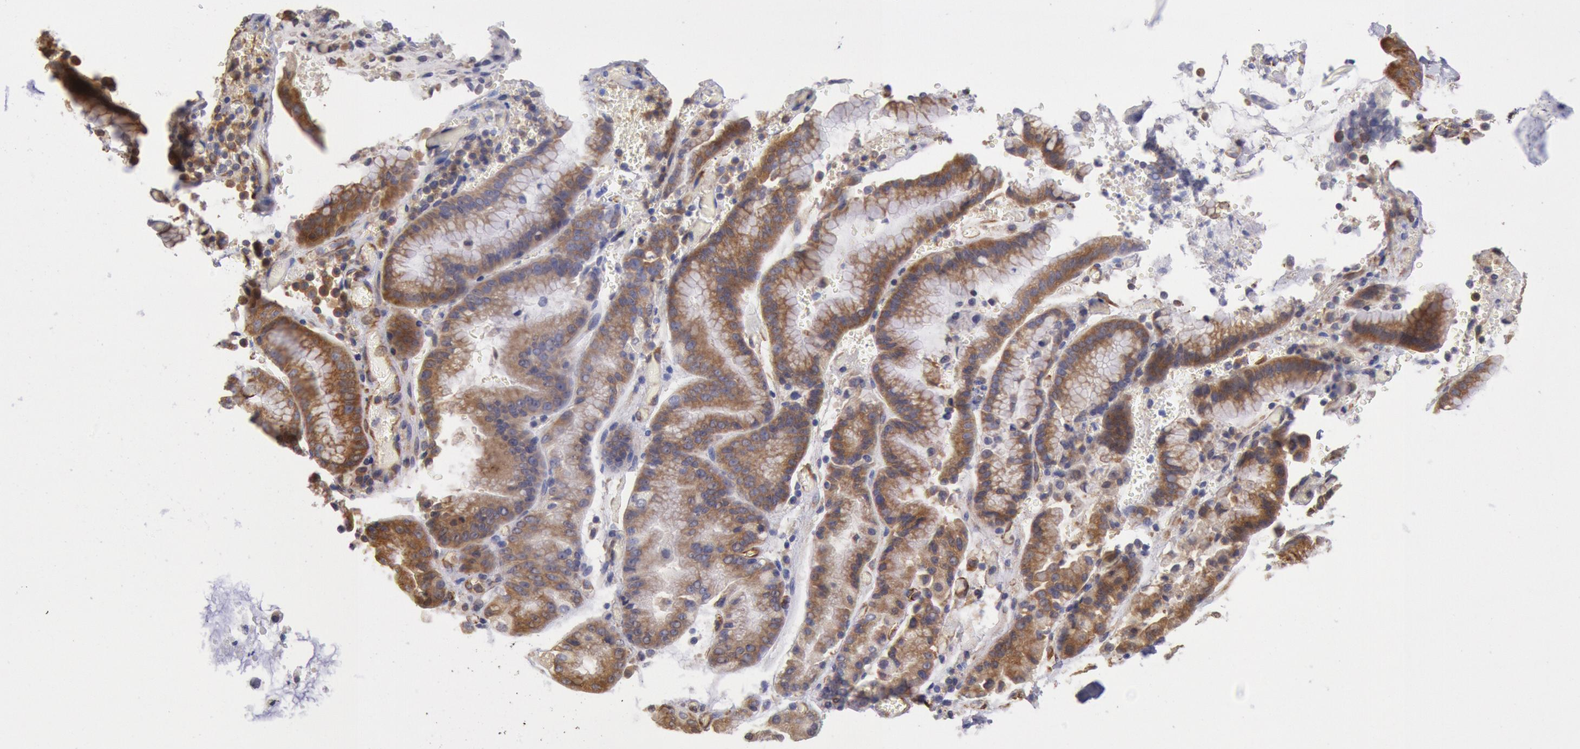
{"staining": {"intensity": "moderate", "quantity": ">75%", "location": "cytoplasmic/membranous"}, "tissue": "stomach cancer", "cell_type": "Tumor cells", "image_type": "cancer", "snomed": [{"axis": "morphology", "description": "Adenocarcinoma, NOS"}, {"axis": "topography", "description": "Stomach, upper"}], "caption": "Moderate cytoplasmic/membranous positivity is appreciated in approximately >75% of tumor cells in adenocarcinoma (stomach).", "gene": "DRG1", "patient": {"sex": "male", "age": 71}}